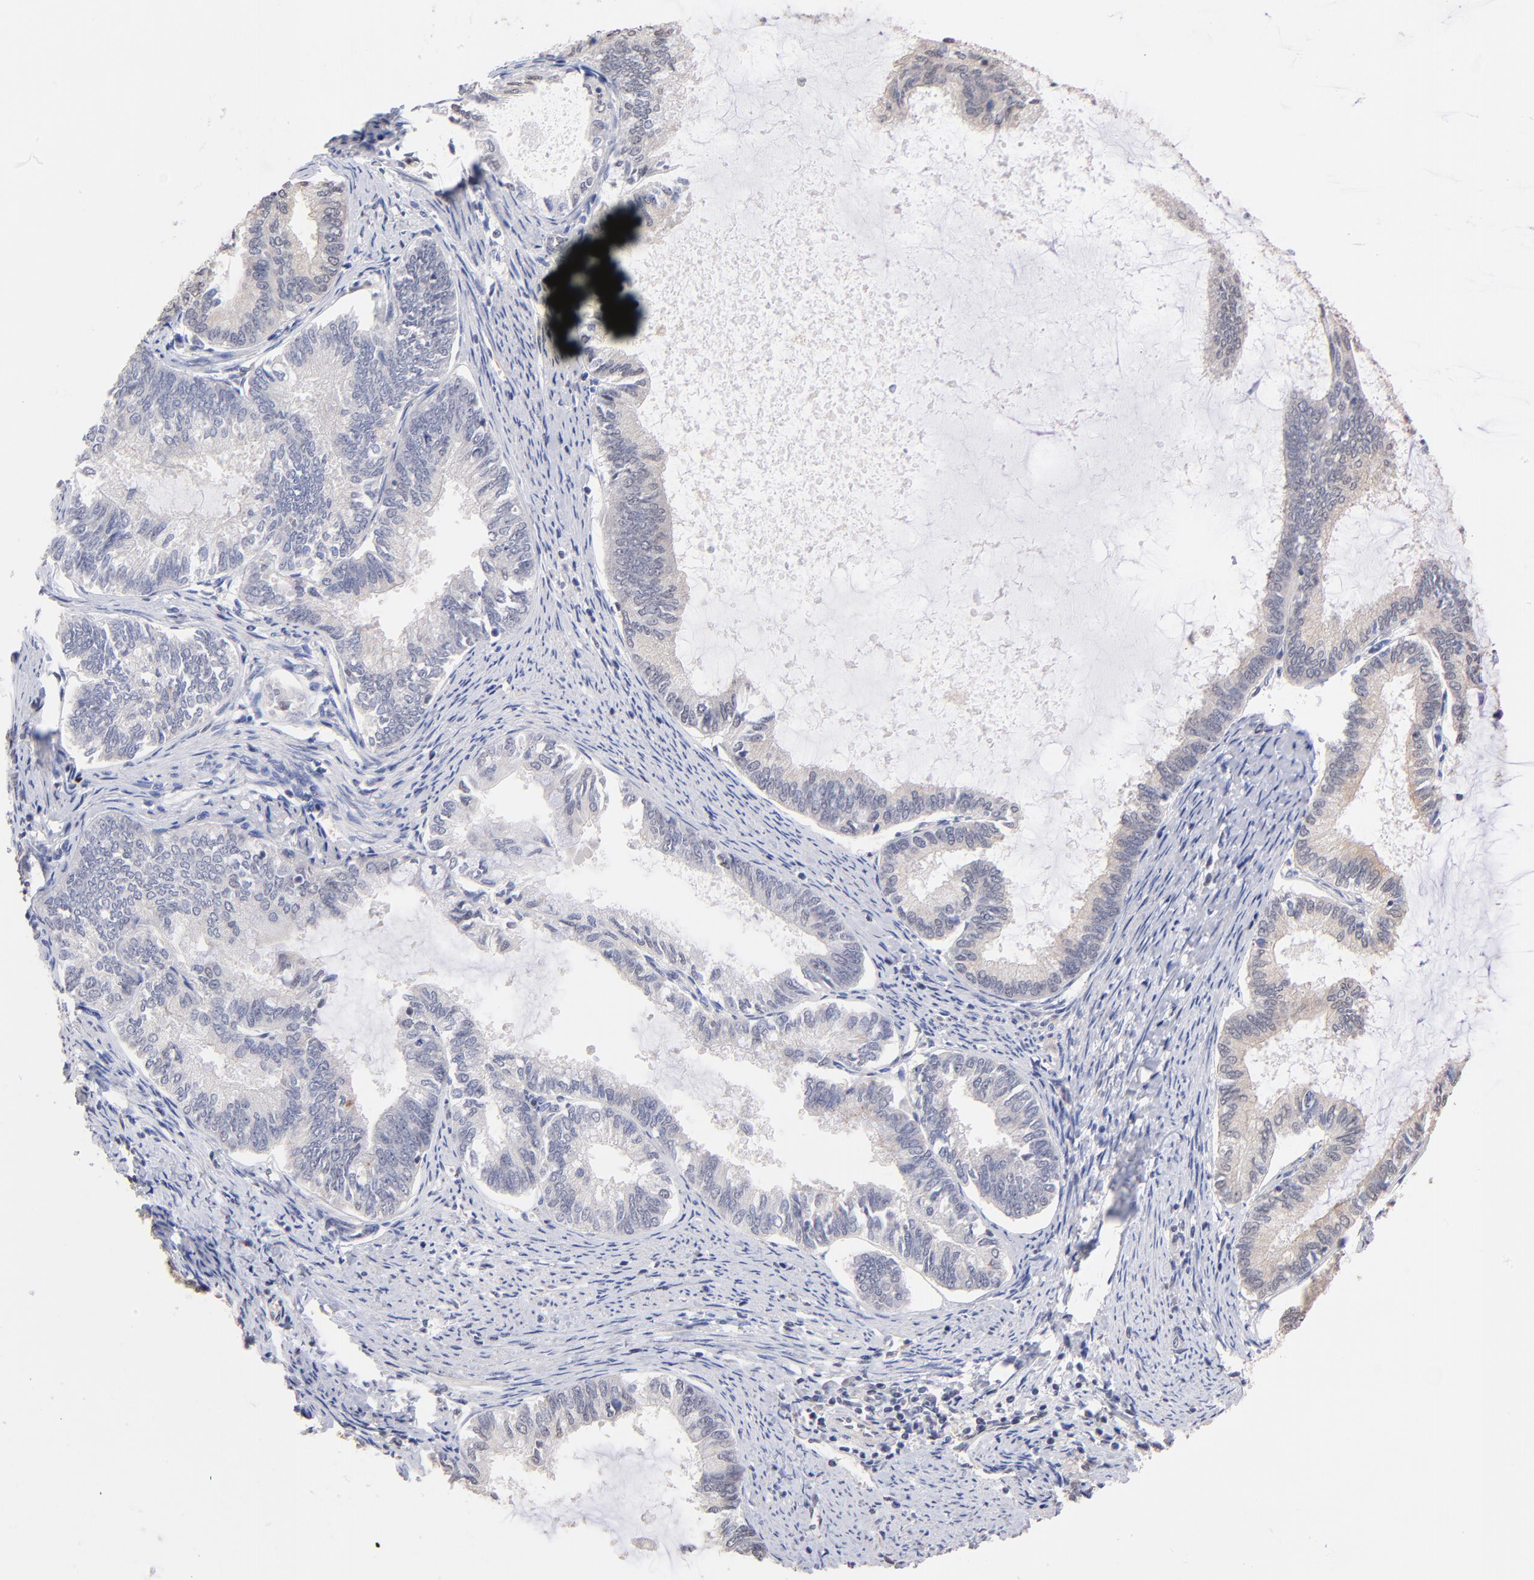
{"staining": {"intensity": "negative", "quantity": "none", "location": "none"}, "tissue": "endometrial cancer", "cell_type": "Tumor cells", "image_type": "cancer", "snomed": [{"axis": "morphology", "description": "Adenocarcinoma, NOS"}, {"axis": "topography", "description": "Endometrium"}], "caption": "A photomicrograph of endometrial cancer stained for a protein exhibits no brown staining in tumor cells.", "gene": "RIBC2", "patient": {"sex": "female", "age": 86}}